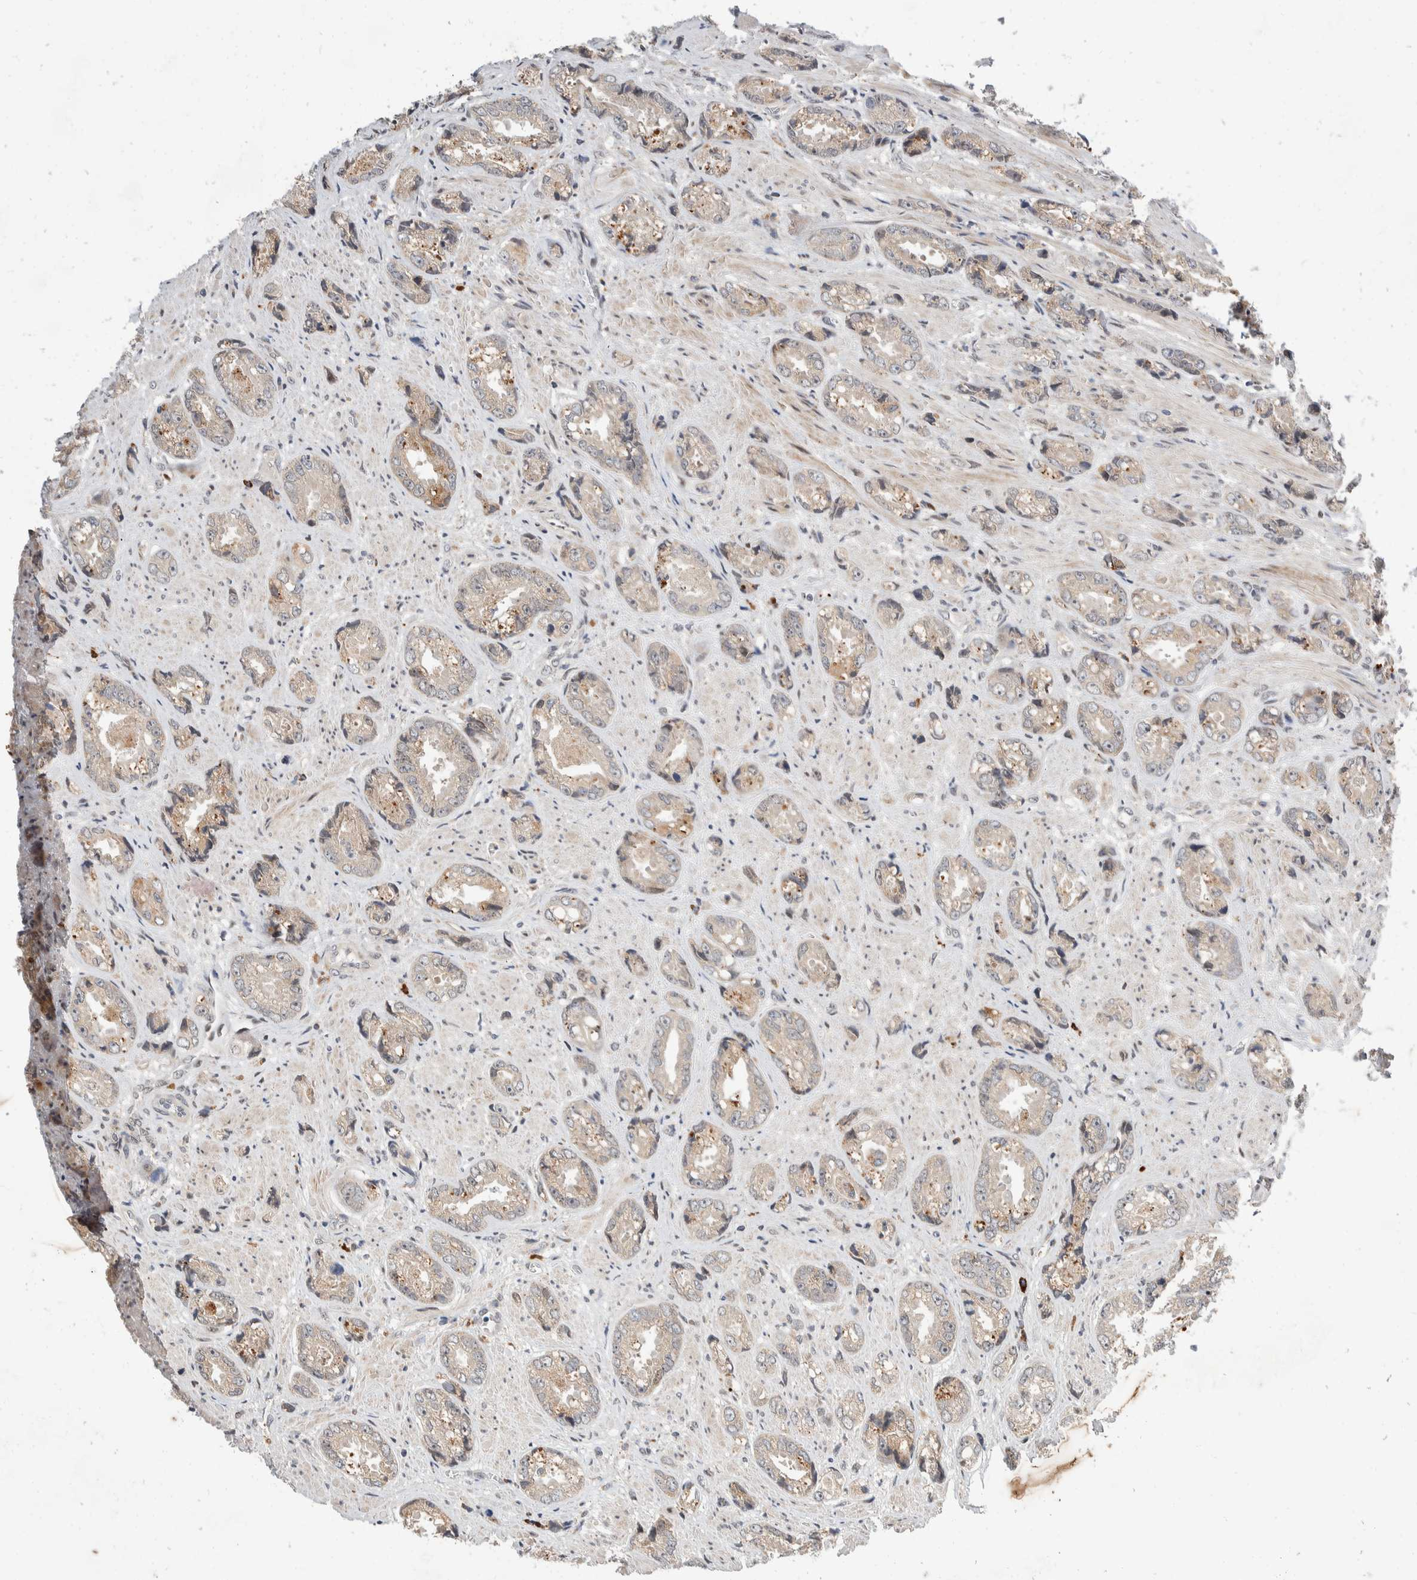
{"staining": {"intensity": "weak", "quantity": "25%-75%", "location": "cytoplasmic/membranous"}, "tissue": "prostate cancer", "cell_type": "Tumor cells", "image_type": "cancer", "snomed": [{"axis": "morphology", "description": "Adenocarcinoma, High grade"}, {"axis": "topography", "description": "Prostate"}], "caption": "Weak cytoplasmic/membranous expression for a protein is seen in approximately 25%-75% of tumor cells of prostate cancer (high-grade adenocarcinoma) using IHC.", "gene": "ZNF703", "patient": {"sex": "male", "age": 61}}